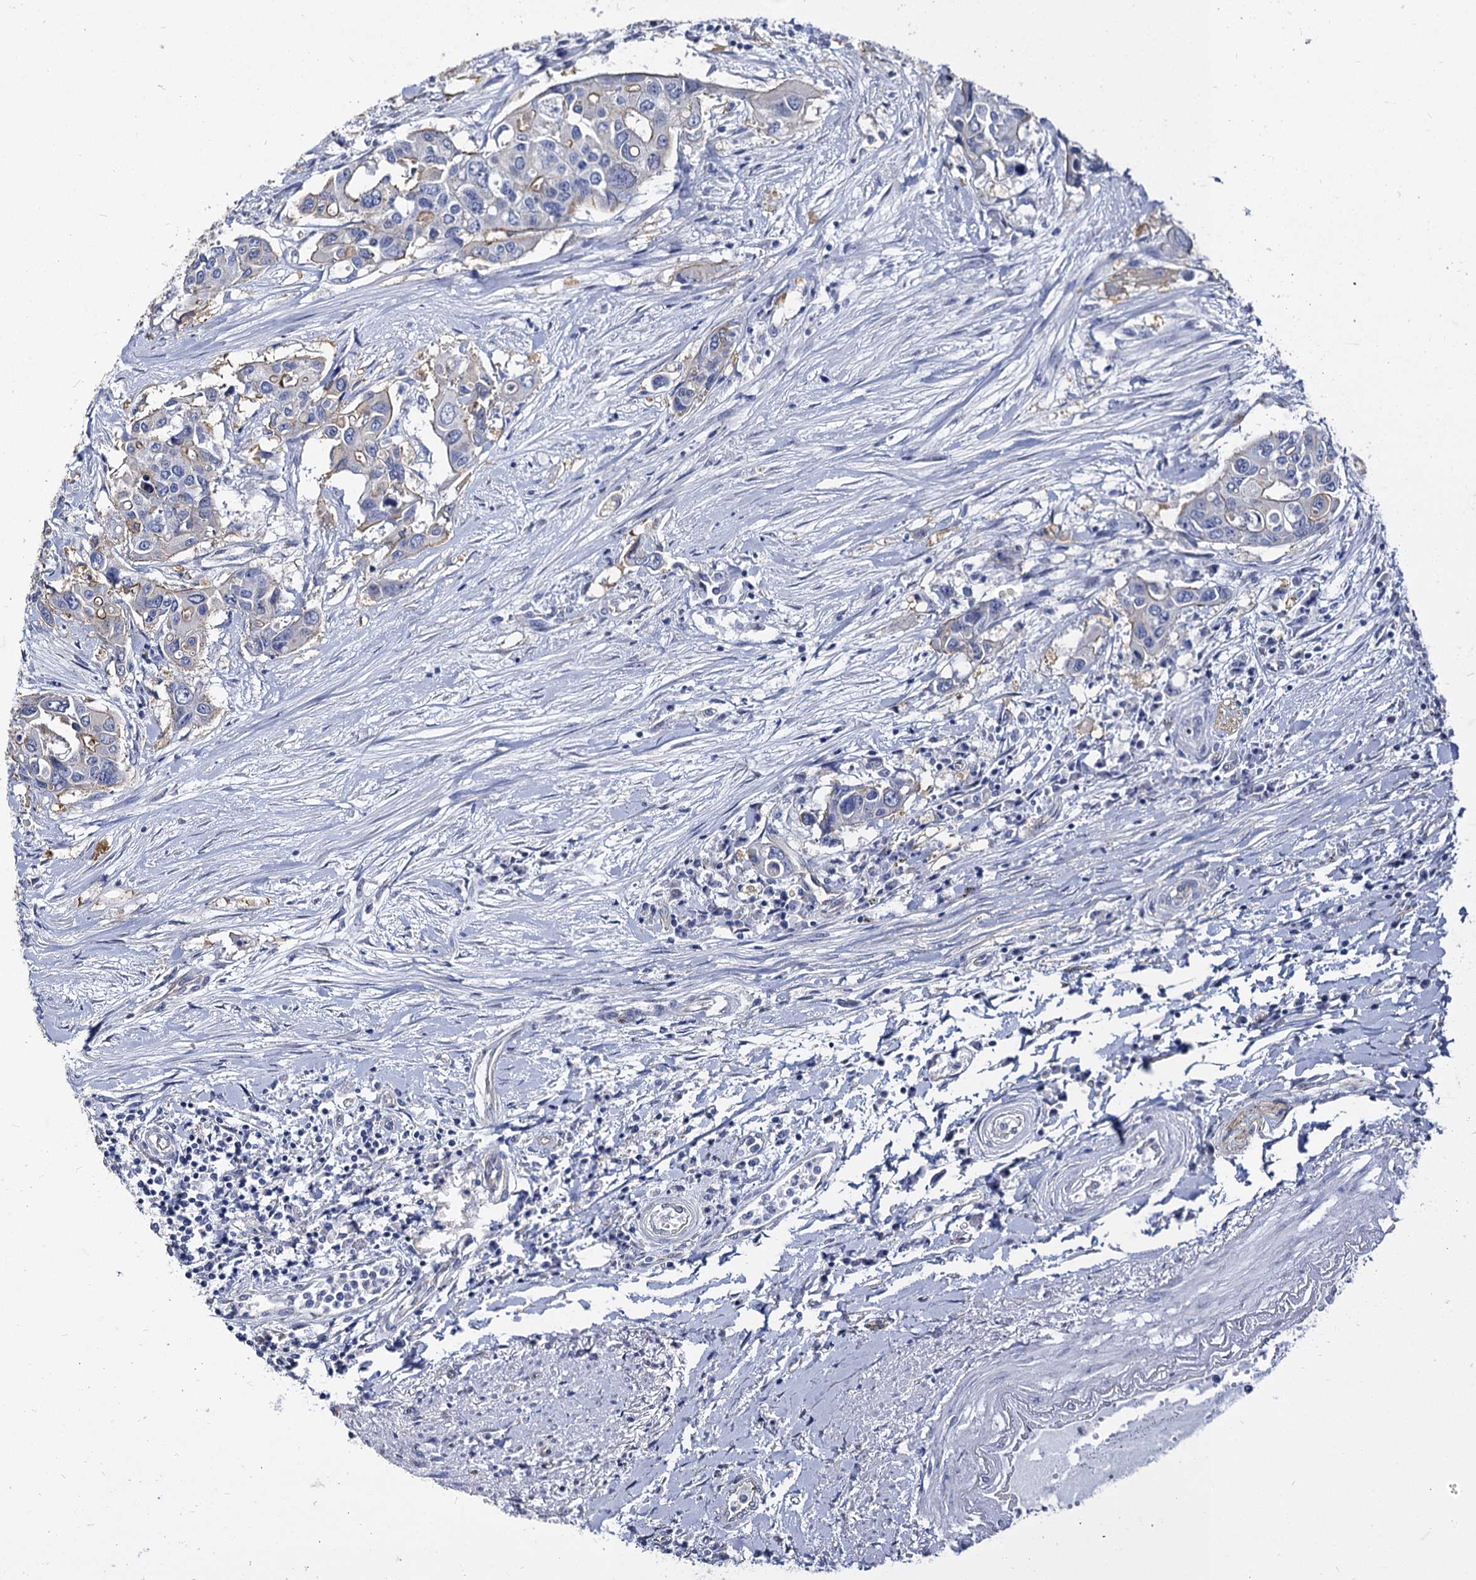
{"staining": {"intensity": "moderate", "quantity": "<25%", "location": "cytoplasmic/membranous"}, "tissue": "colorectal cancer", "cell_type": "Tumor cells", "image_type": "cancer", "snomed": [{"axis": "morphology", "description": "Adenocarcinoma, NOS"}, {"axis": "topography", "description": "Colon"}], "caption": "Protein staining demonstrates moderate cytoplasmic/membranous expression in about <25% of tumor cells in colorectal cancer. The protein is stained brown, and the nuclei are stained in blue (DAB (3,3'-diaminobenzidine) IHC with brightfield microscopy, high magnification).", "gene": "CBFB", "patient": {"sex": "male", "age": 77}}